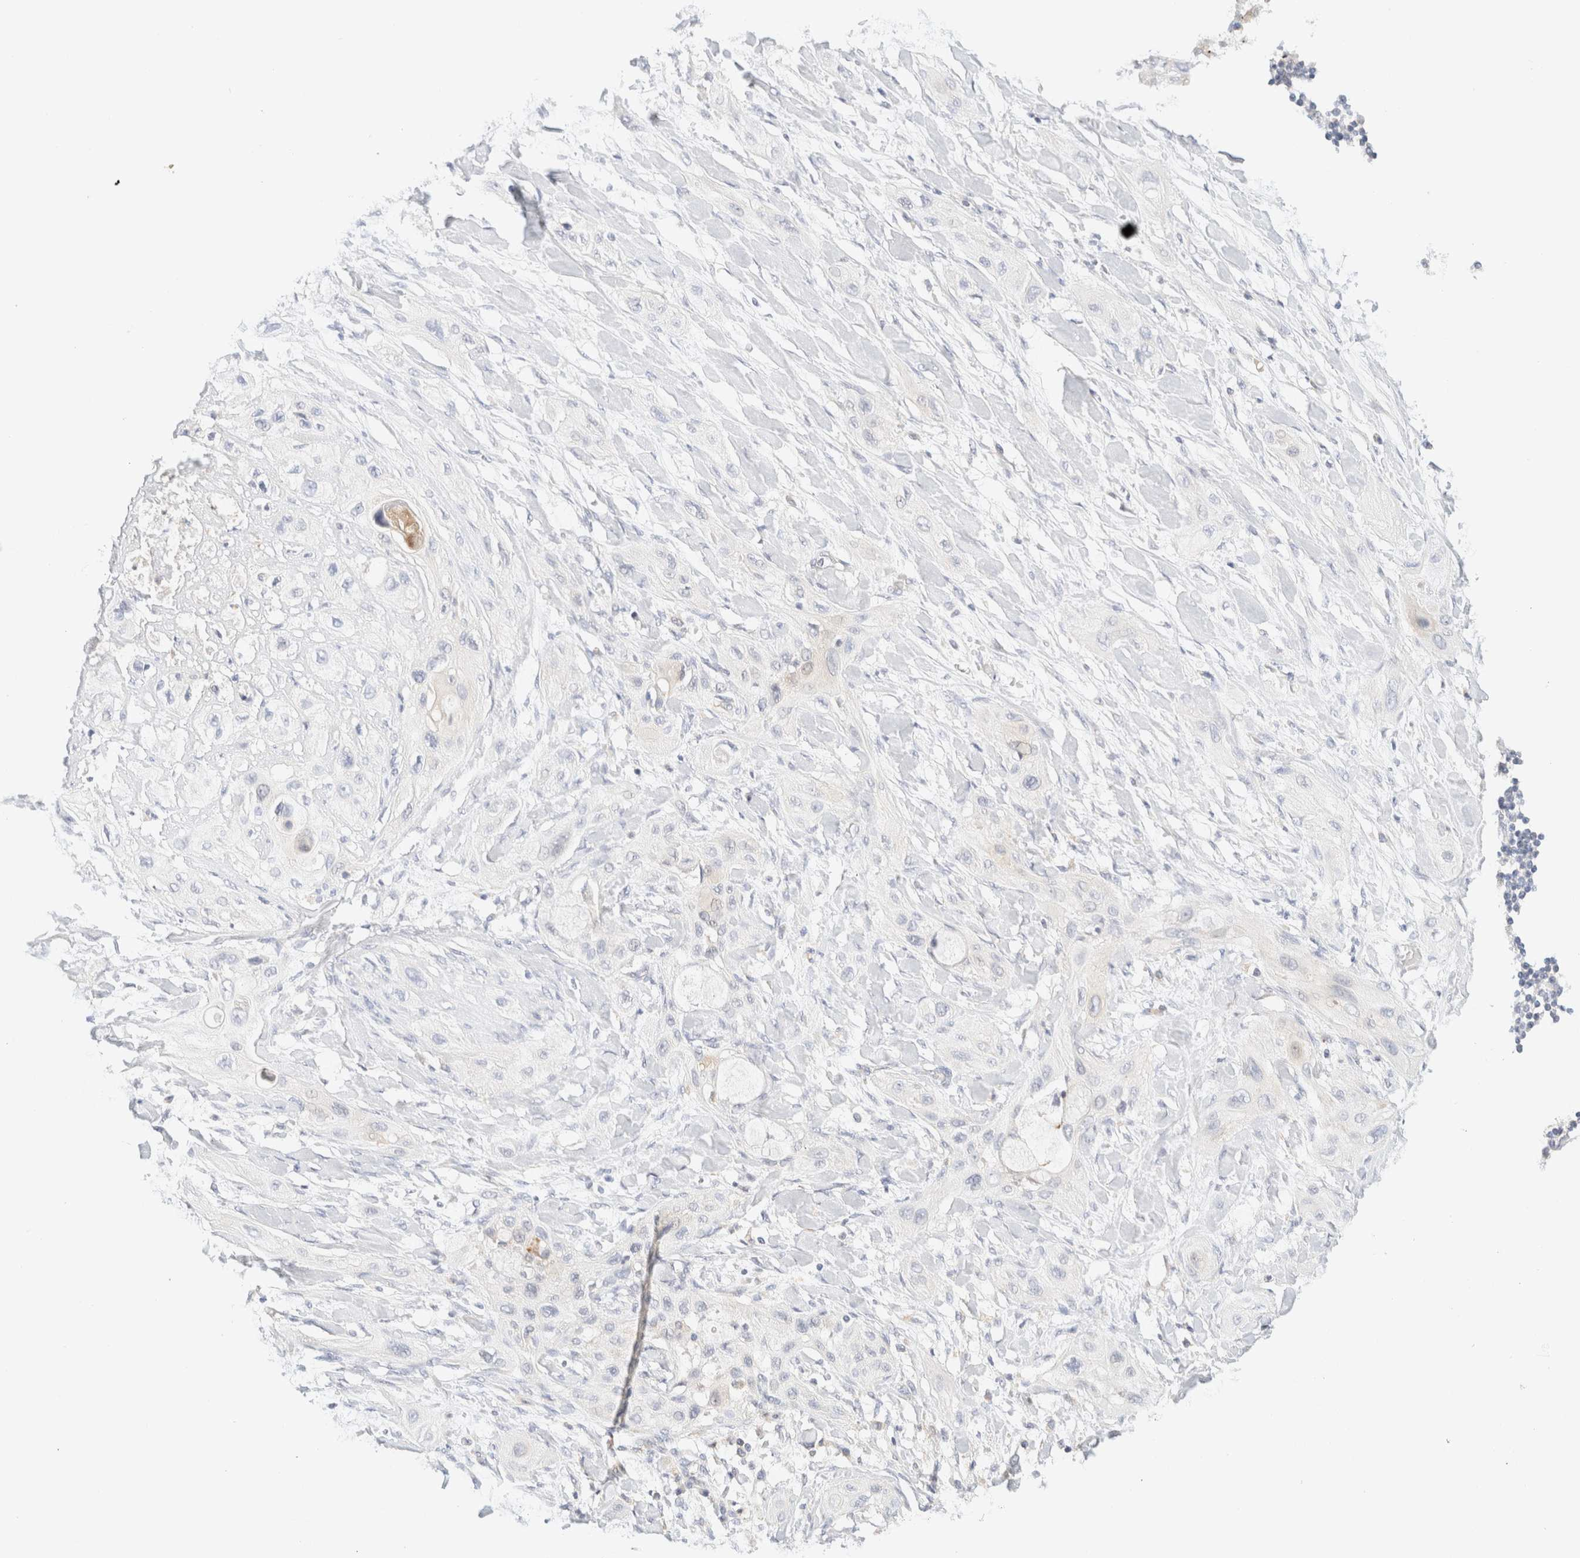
{"staining": {"intensity": "negative", "quantity": "none", "location": "none"}, "tissue": "lung cancer", "cell_type": "Tumor cells", "image_type": "cancer", "snomed": [{"axis": "morphology", "description": "Squamous cell carcinoma, NOS"}, {"axis": "topography", "description": "Lung"}], "caption": "Lung squamous cell carcinoma was stained to show a protein in brown. There is no significant expression in tumor cells. The staining is performed using DAB (3,3'-diaminobenzidine) brown chromogen with nuclei counter-stained in using hematoxylin.", "gene": "SARM1", "patient": {"sex": "female", "age": 47}}